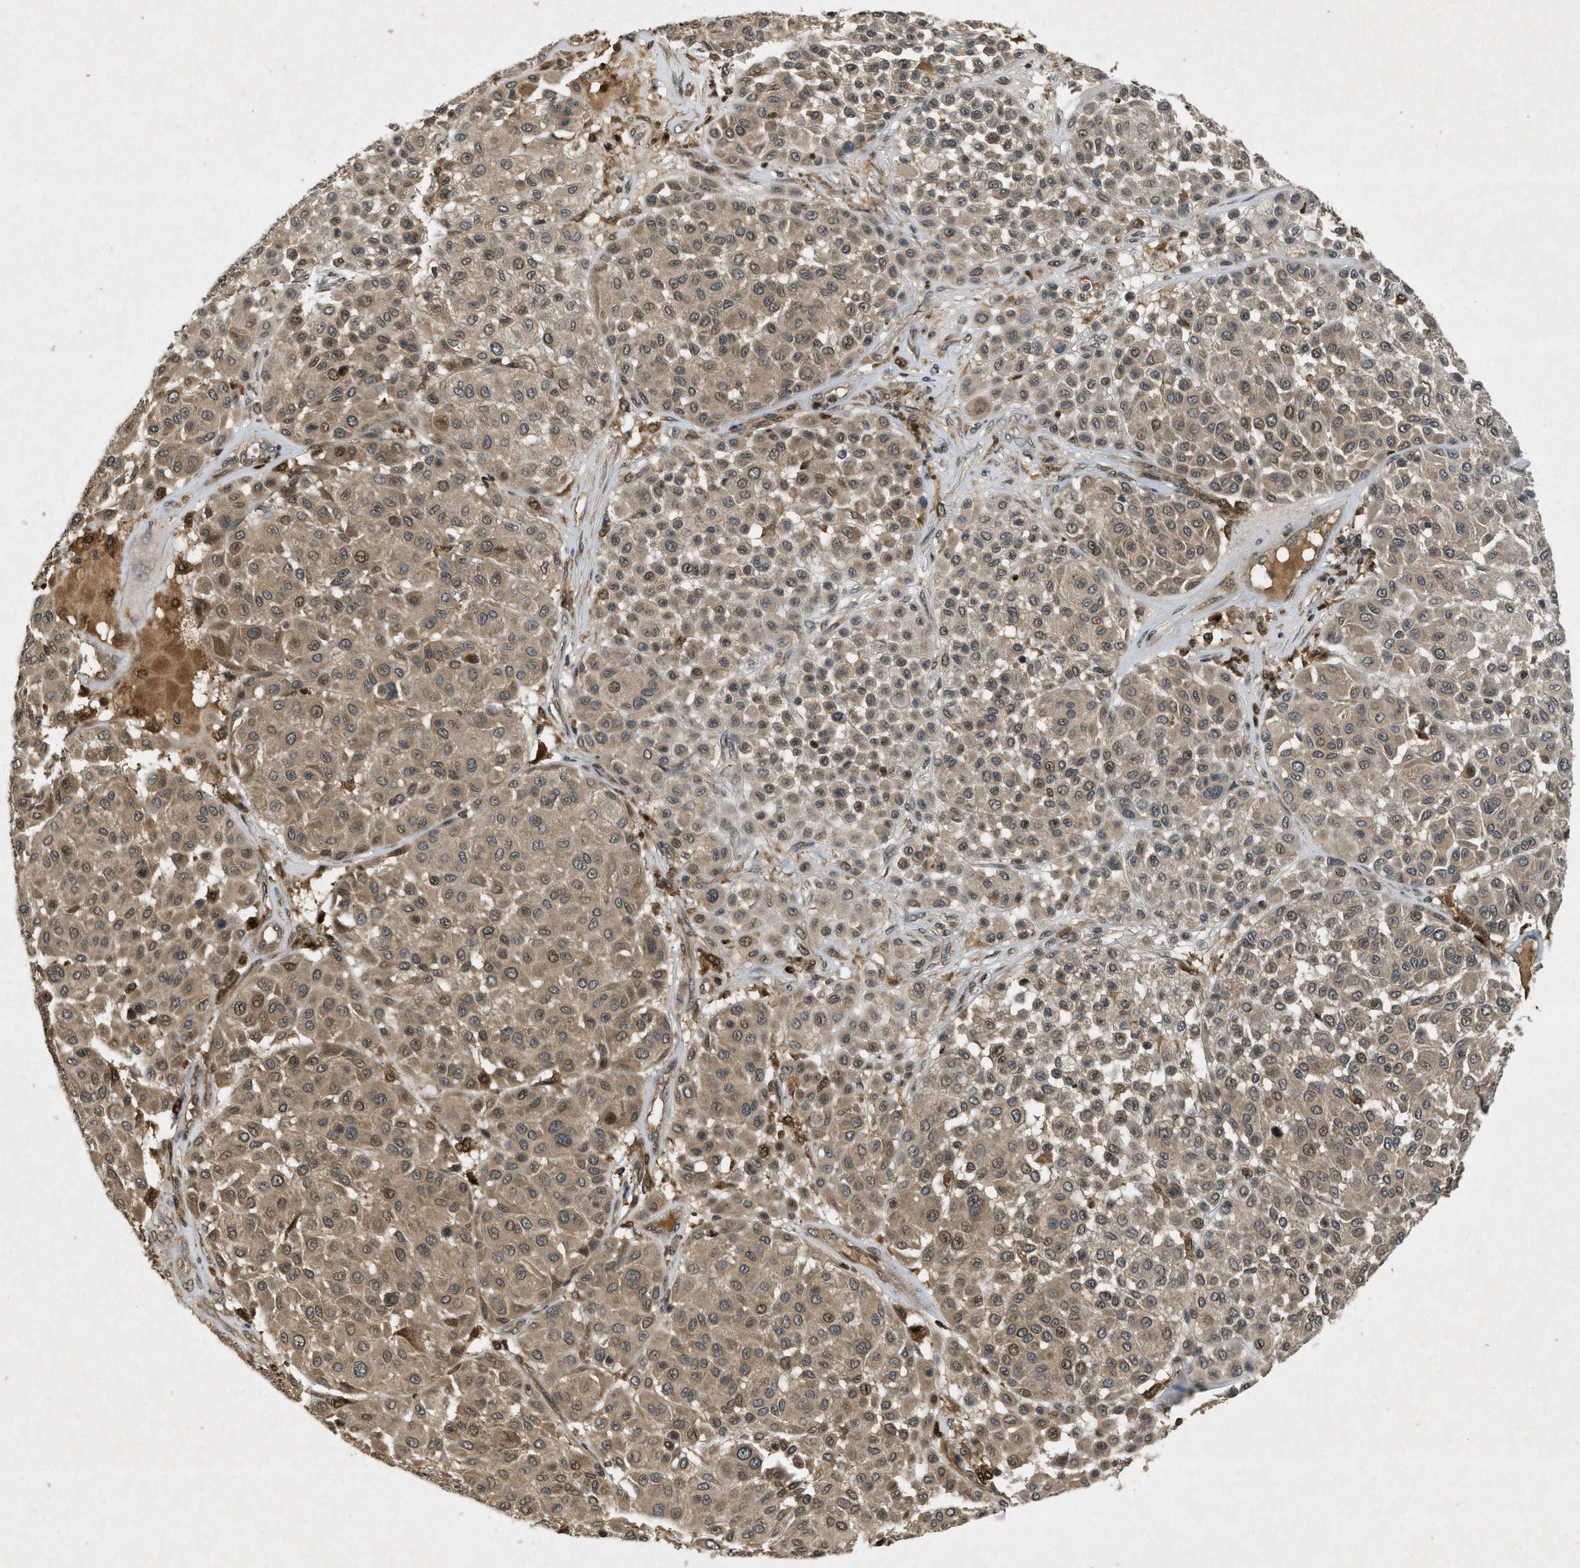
{"staining": {"intensity": "moderate", "quantity": ">75%", "location": "cytoplasmic/membranous"}, "tissue": "melanoma", "cell_type": "Tumor cells", "image_type": "cancer", "snomed": [{"axis": "morphology", "description": "Malignant melanoma, Metastatic site"}, {"axis": "topography", "description": "Soft tissue"}], "caption": "The immunohistochemical stain labels moderate cytoplasmic/membranous staining in tumor cells of melanoma tissue.", "gene": "ATG7", "patient": {"sex": "male", "age": 41}}